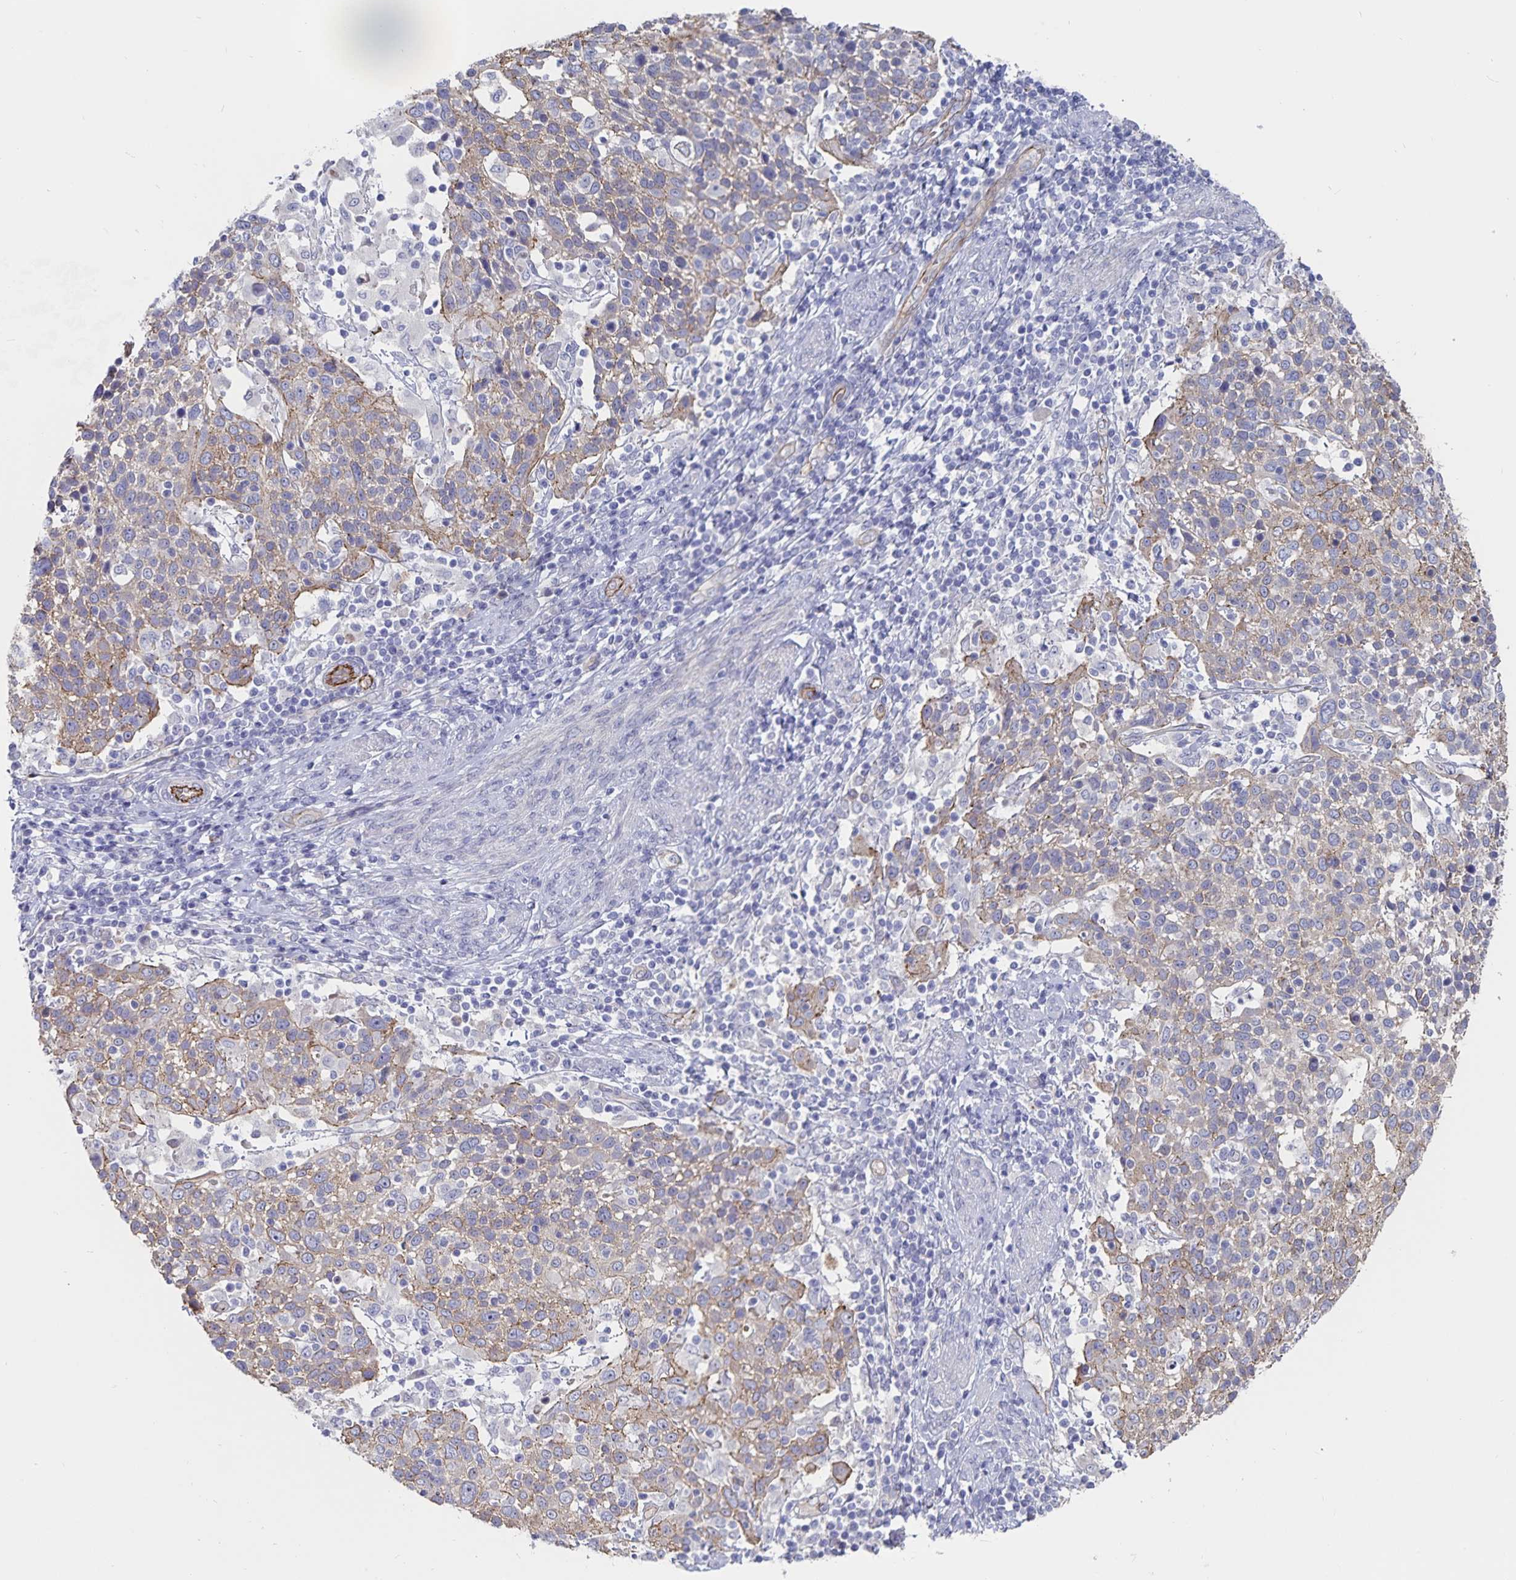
{"staining": {"intensity": "weak", "quantity": "25%-75%", "location": "cytoplasmic/membranous"}, "tissue": "cervical cancer", "cell_type": "Tumor cells", "image_type": "cancer", "snomed": [{"axis": "morphology", "description": "Squamous cell carcinoma, NOS"}, {"axis": "topography", "description": "Cervix"}], "caption": "Squamous cell carcinoma (cervical) stained for a protein reveals weak cytoplasmic/membranous positivity in tumor cells.", "gene": "SSTR1", "patient": {"sex": "female", "age": 61}}